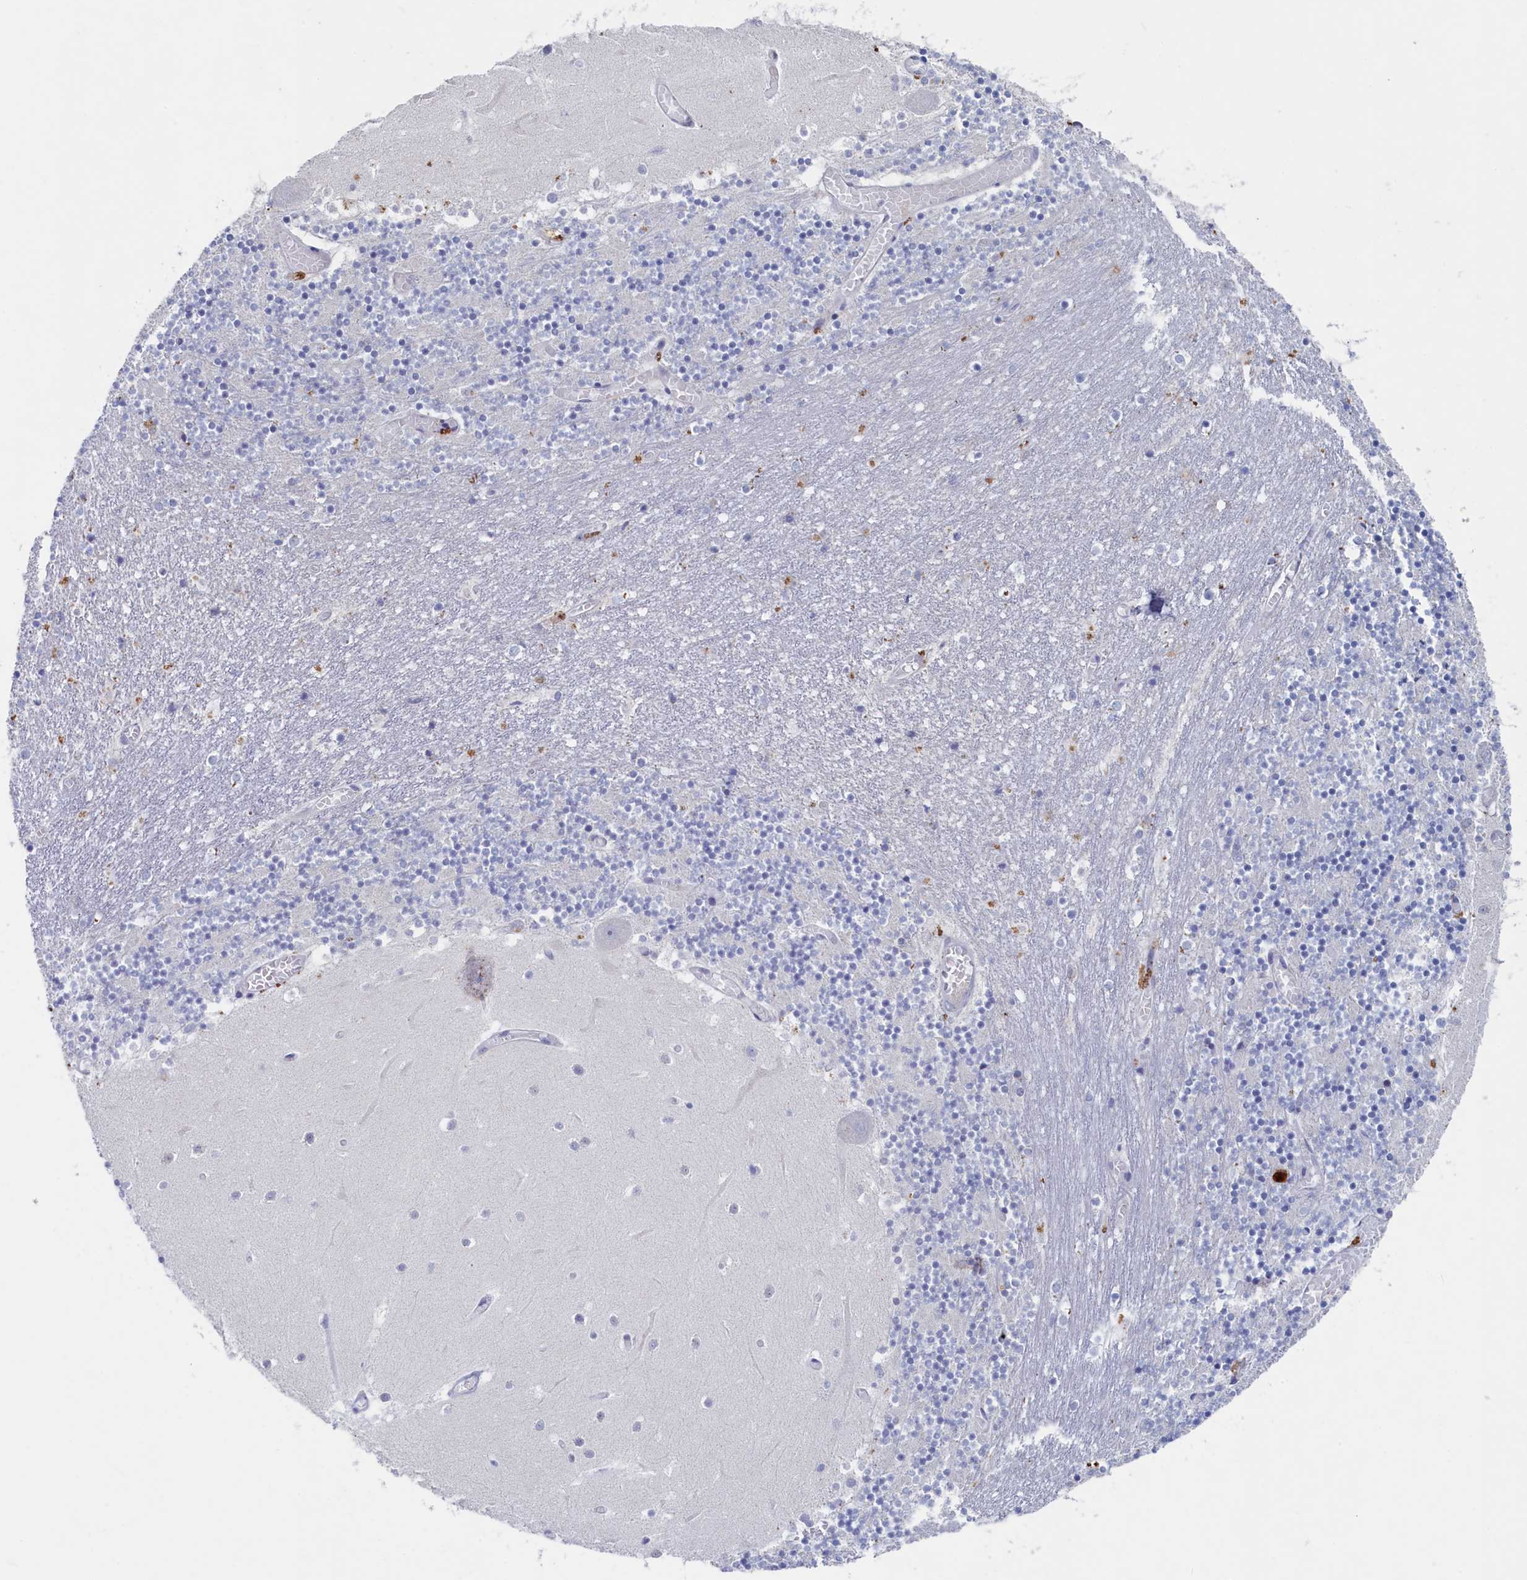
{"staining": {"intensity": "negative", "quantity": "none", "location": "none"}, "tissue": "cerebellum", "cell_type": "Cells in granular layer", "image_type": "normal", "snomed": [{"axis": "morphology", "description": "Normal tissue, NOS"}, {"axis": "topography", "description": "Cerebellum"}], "caption": "Micrograph shows no significant protein staining in cells in granular layer of unremarkable cerebellum. The staining is performed using DAB (3,3'-diaminobenzidine) brown chromogen with nuclei counter-stained in using hematoxylin.", "gene": "WDR76", "patient": {"sex": "female", "age": 28}}